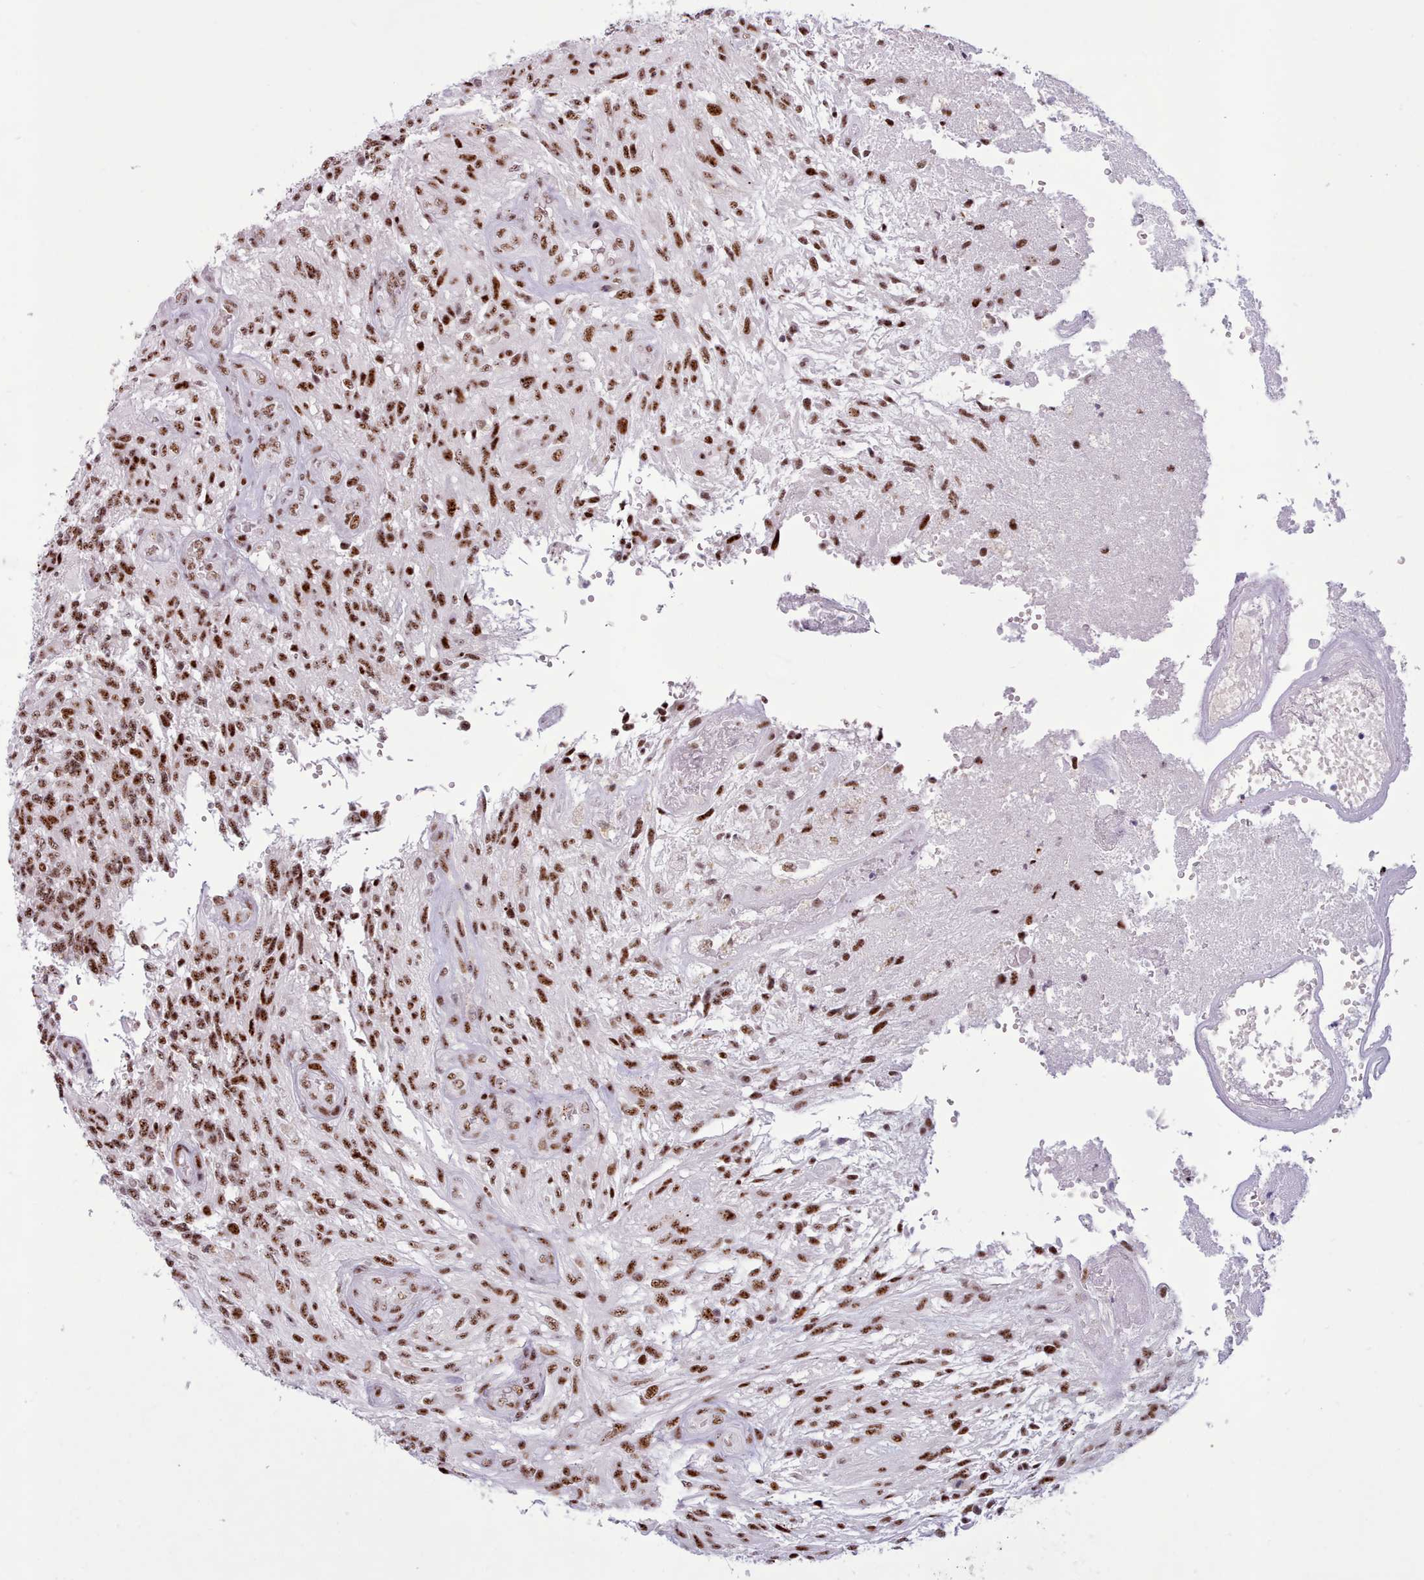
{"staining": {"intensity": "strong", "quantity": ">75%", "location": "nuclear"}, "tissue": "glioma", "cell_type": "Tumor cells", "image_type": "cancer", "snomed": [{"axis": "morphology", "description": "Glioma, malignant, High grade"}, {"axis": "topography", "description": "Brain"}], "caption": "Immunohistochemistry (DAB) staining of human glioma exhibits strong nuclear protein positivity in approximately >75% of tumor cells.", "gene": "TMEM35B", "patient": {"sex": "male", "age": 56}}